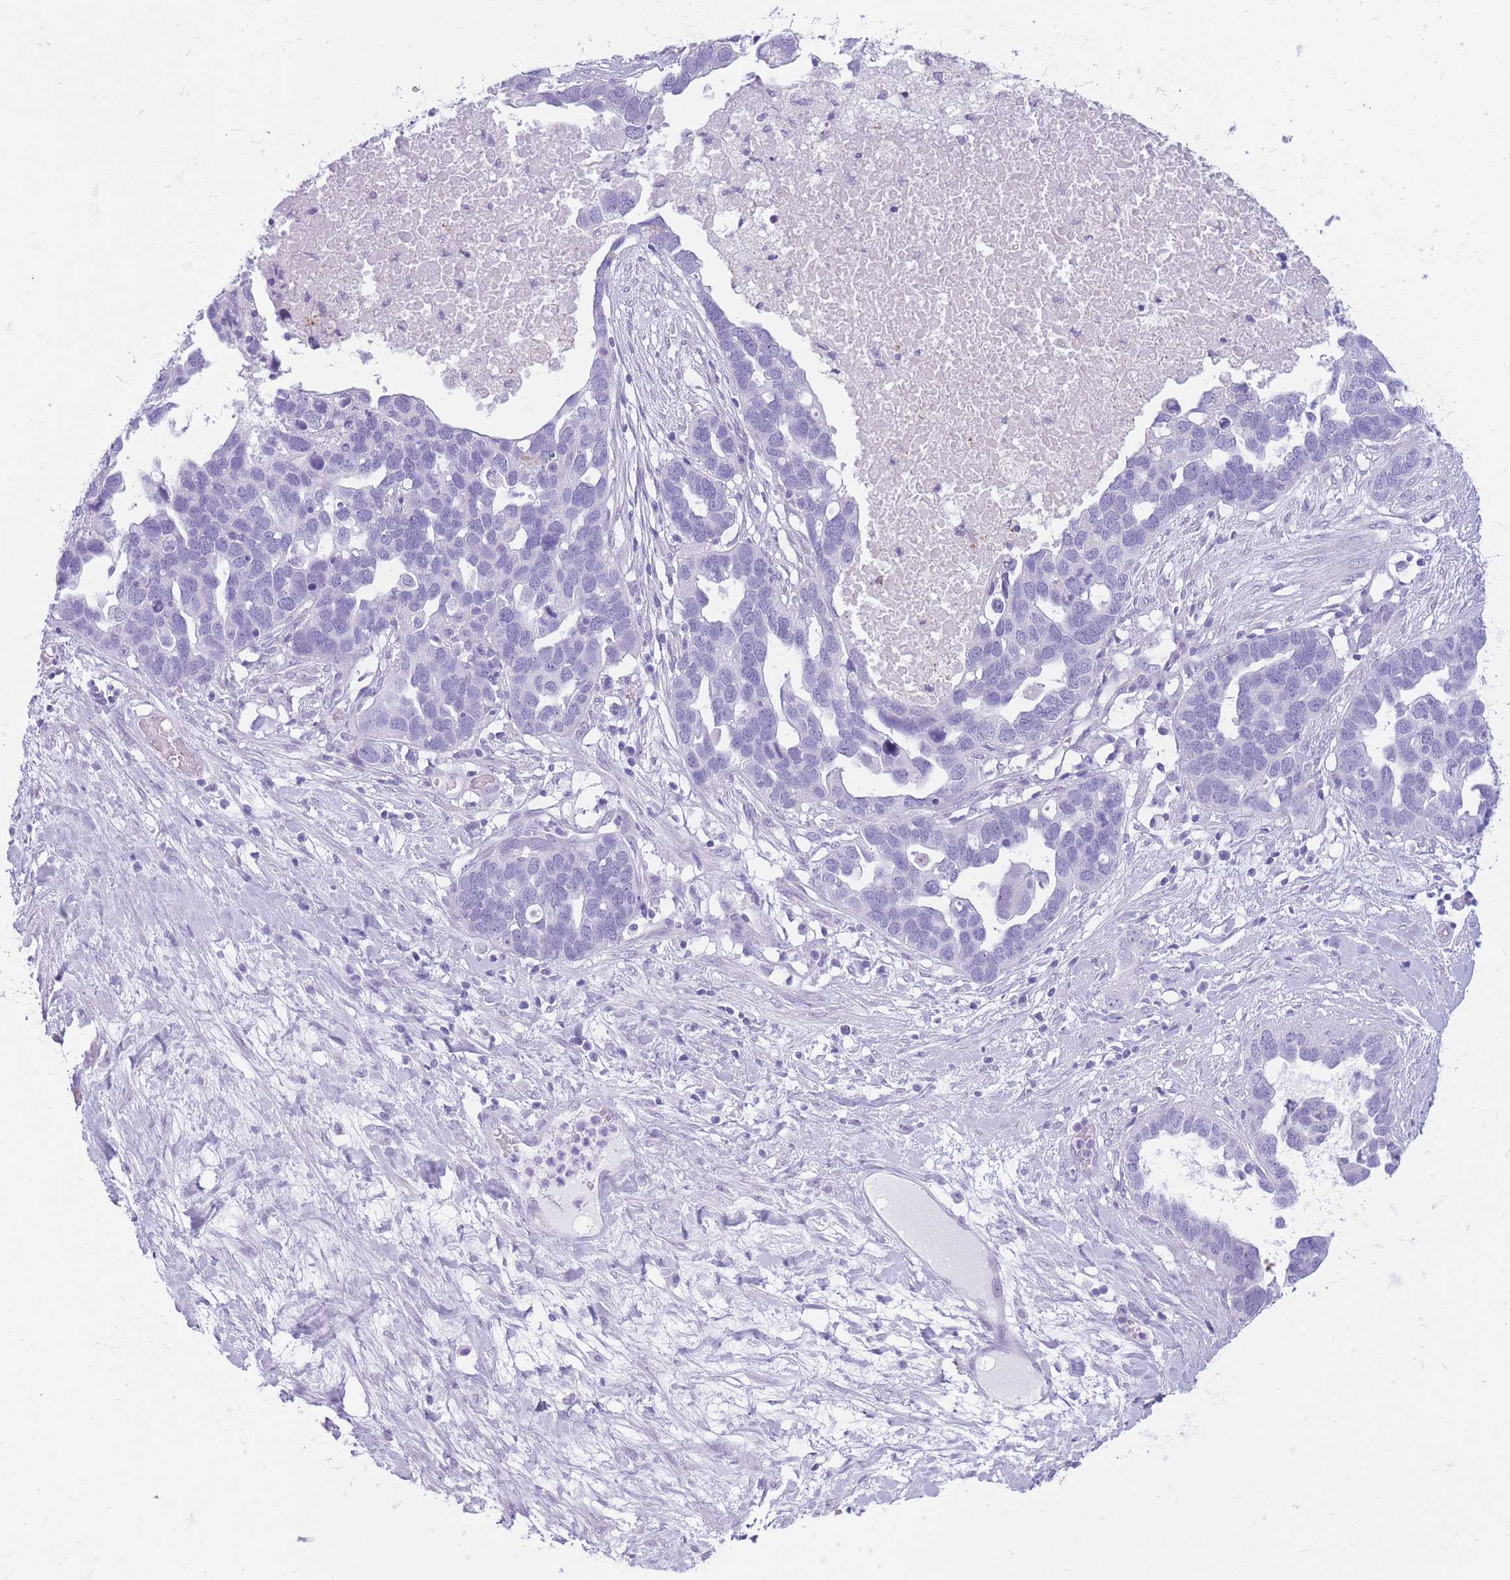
{"staining": {"intensity": "negative", "quantity": "none", "location": "none"}, "tissue": "ovarian cancer", "cell_type": "Tumor cells", "image_type": "cancer", "snomed": [{"axis": "morphology", "description": "Cystadenocarcinoma, serous, NOS"}, {"axis": "topography", "description": "Ovary"}], "caption": "Tumor cells are negative for protein expression in human ovarian cancer.", "gene": "CYP21A2", "patient": {"sex": "female", "age": 54}}